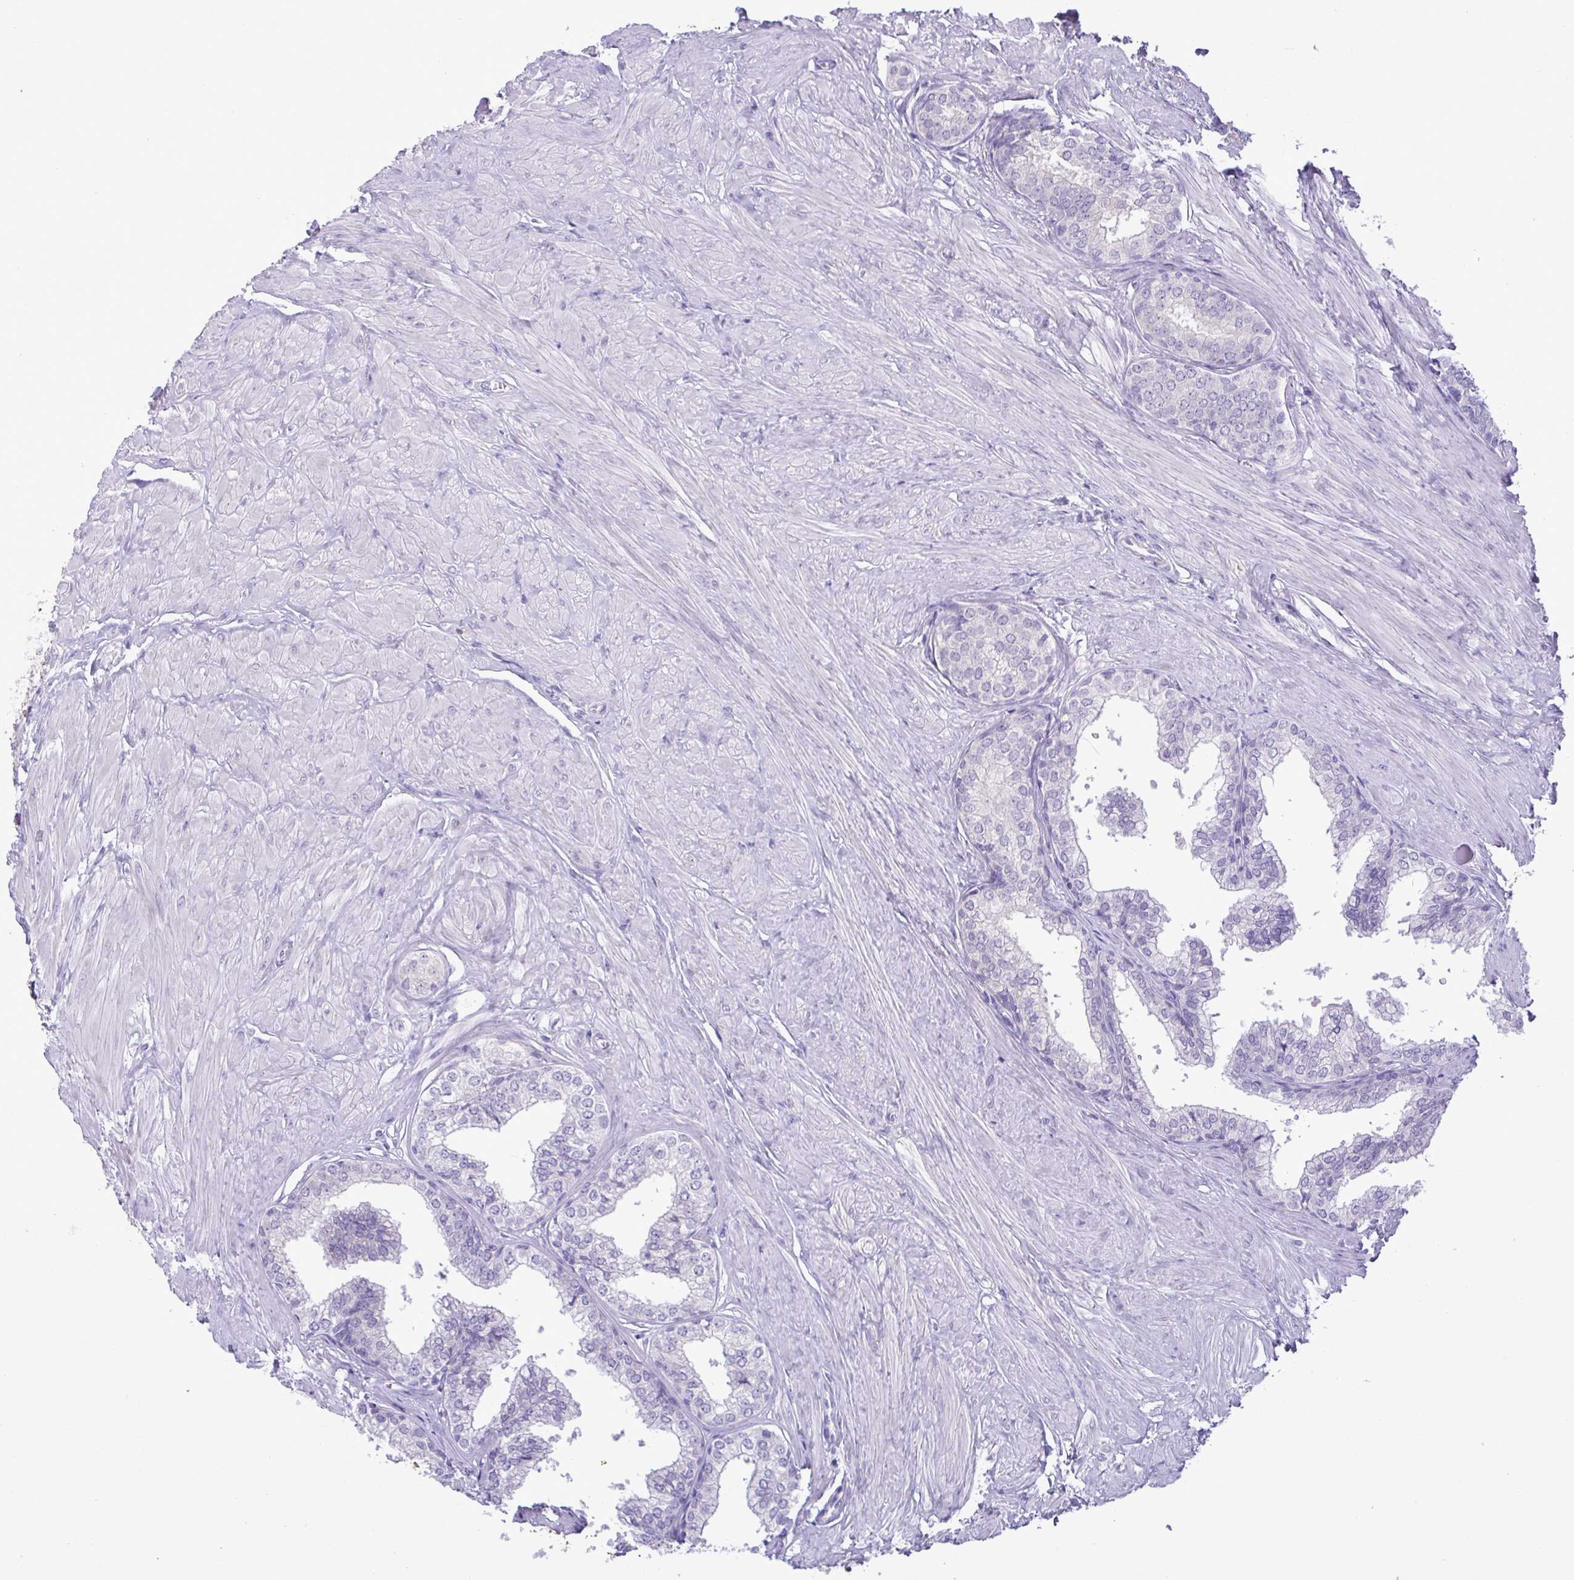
{"staining": {"intensity": "negative", "quantity": "none", "location": "none"}, "tissue": "prostate", "cell_type": "Glandular cells", "image_type": "normal", "snomed": [{"axis": "morphology", "description": "Normal tissue, NOS"}, {"axis": "topography", "description": "Prostate"}, {"axis": "topography", "description": "Peripheral nerve tissue"}], "caption": "High power microscopy image of an IHC photomicrograph of unremarkable prostate, revealing no significant staining in glandular cells.", "gene": "C4orf33", "patient": {"sex": "male", "age": 55}}